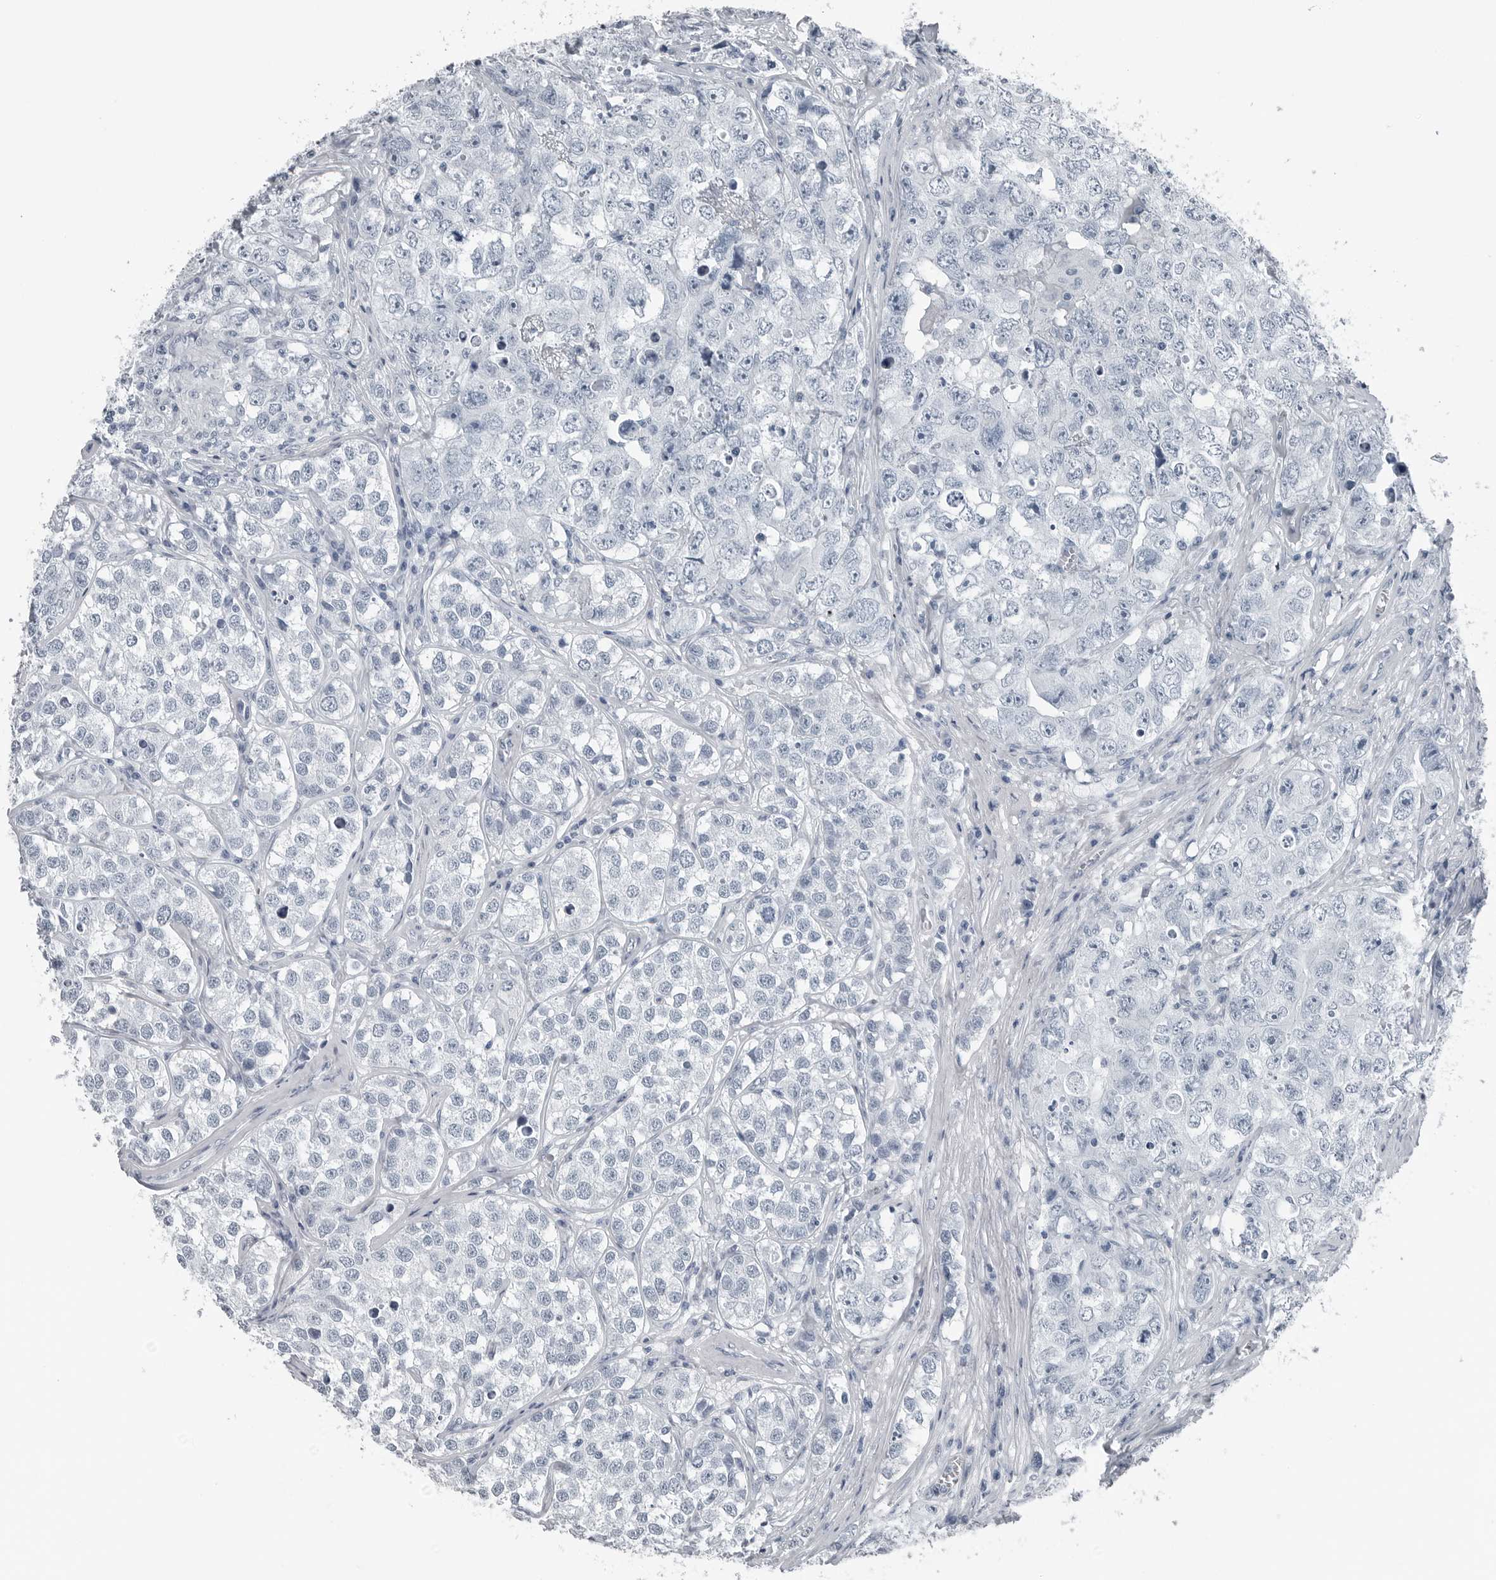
{"staining": {"intensity": "negative", "quantity": "none", "location": "none"}, "tissue": "testis cancer", "cell_type": "Tumor cells", "image_type": "cancer", "snomed": [{"axis": "morphology", "description": "Seminoma, NOS"}, {"axis": "morphology", "description": "Carcinoma, Embryonal, NOS"}, {"axis": "topography", "description": "Testis"}], "caption": "Protein analysis of seminoma (testis) exhibits no significant expression in tumor cells.", "gene": "SPINK1", "patient": {"sex": "male", "age": 43}}